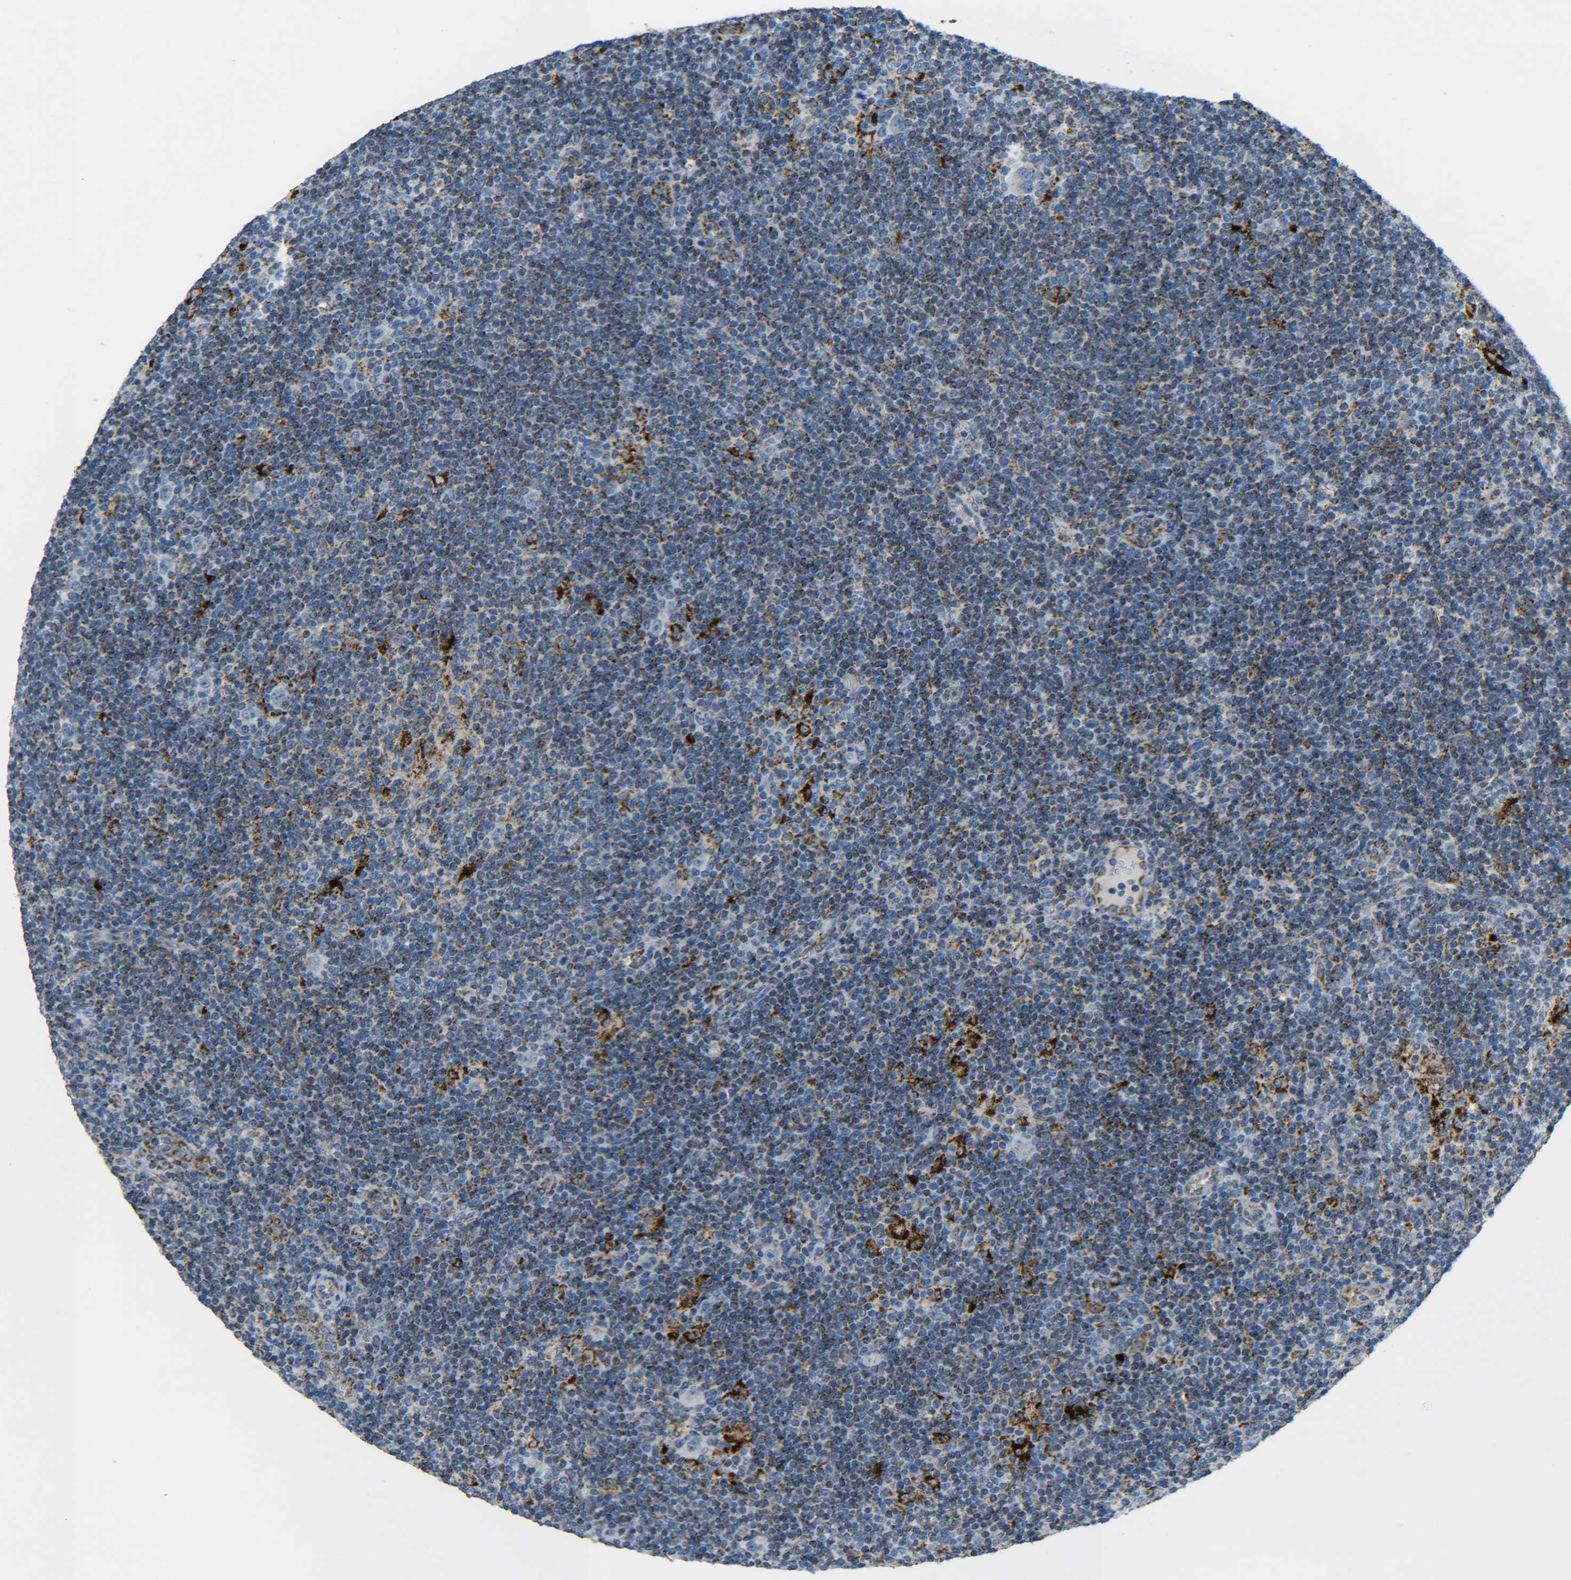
{"staining": {"intensity": "negative", "quantity": "none", "location": "none"}, "tissue": "lymphoma", "cell_type": "Tumor cells", "image_type": "cancer", "snomed": [{"axis": "morphology", "description": "Hodgkin's disease, NOS"}, {"axis": "topography", "description": "Lymph node"}], "caption": "High power microscopy histopathology image of an immunohistochemistry micrograph of Hodgkin's disease, revealing no significant staining in tumor cells.", "gene": "CYB5R1", "patient": {"sex": "female", "age": 57}}